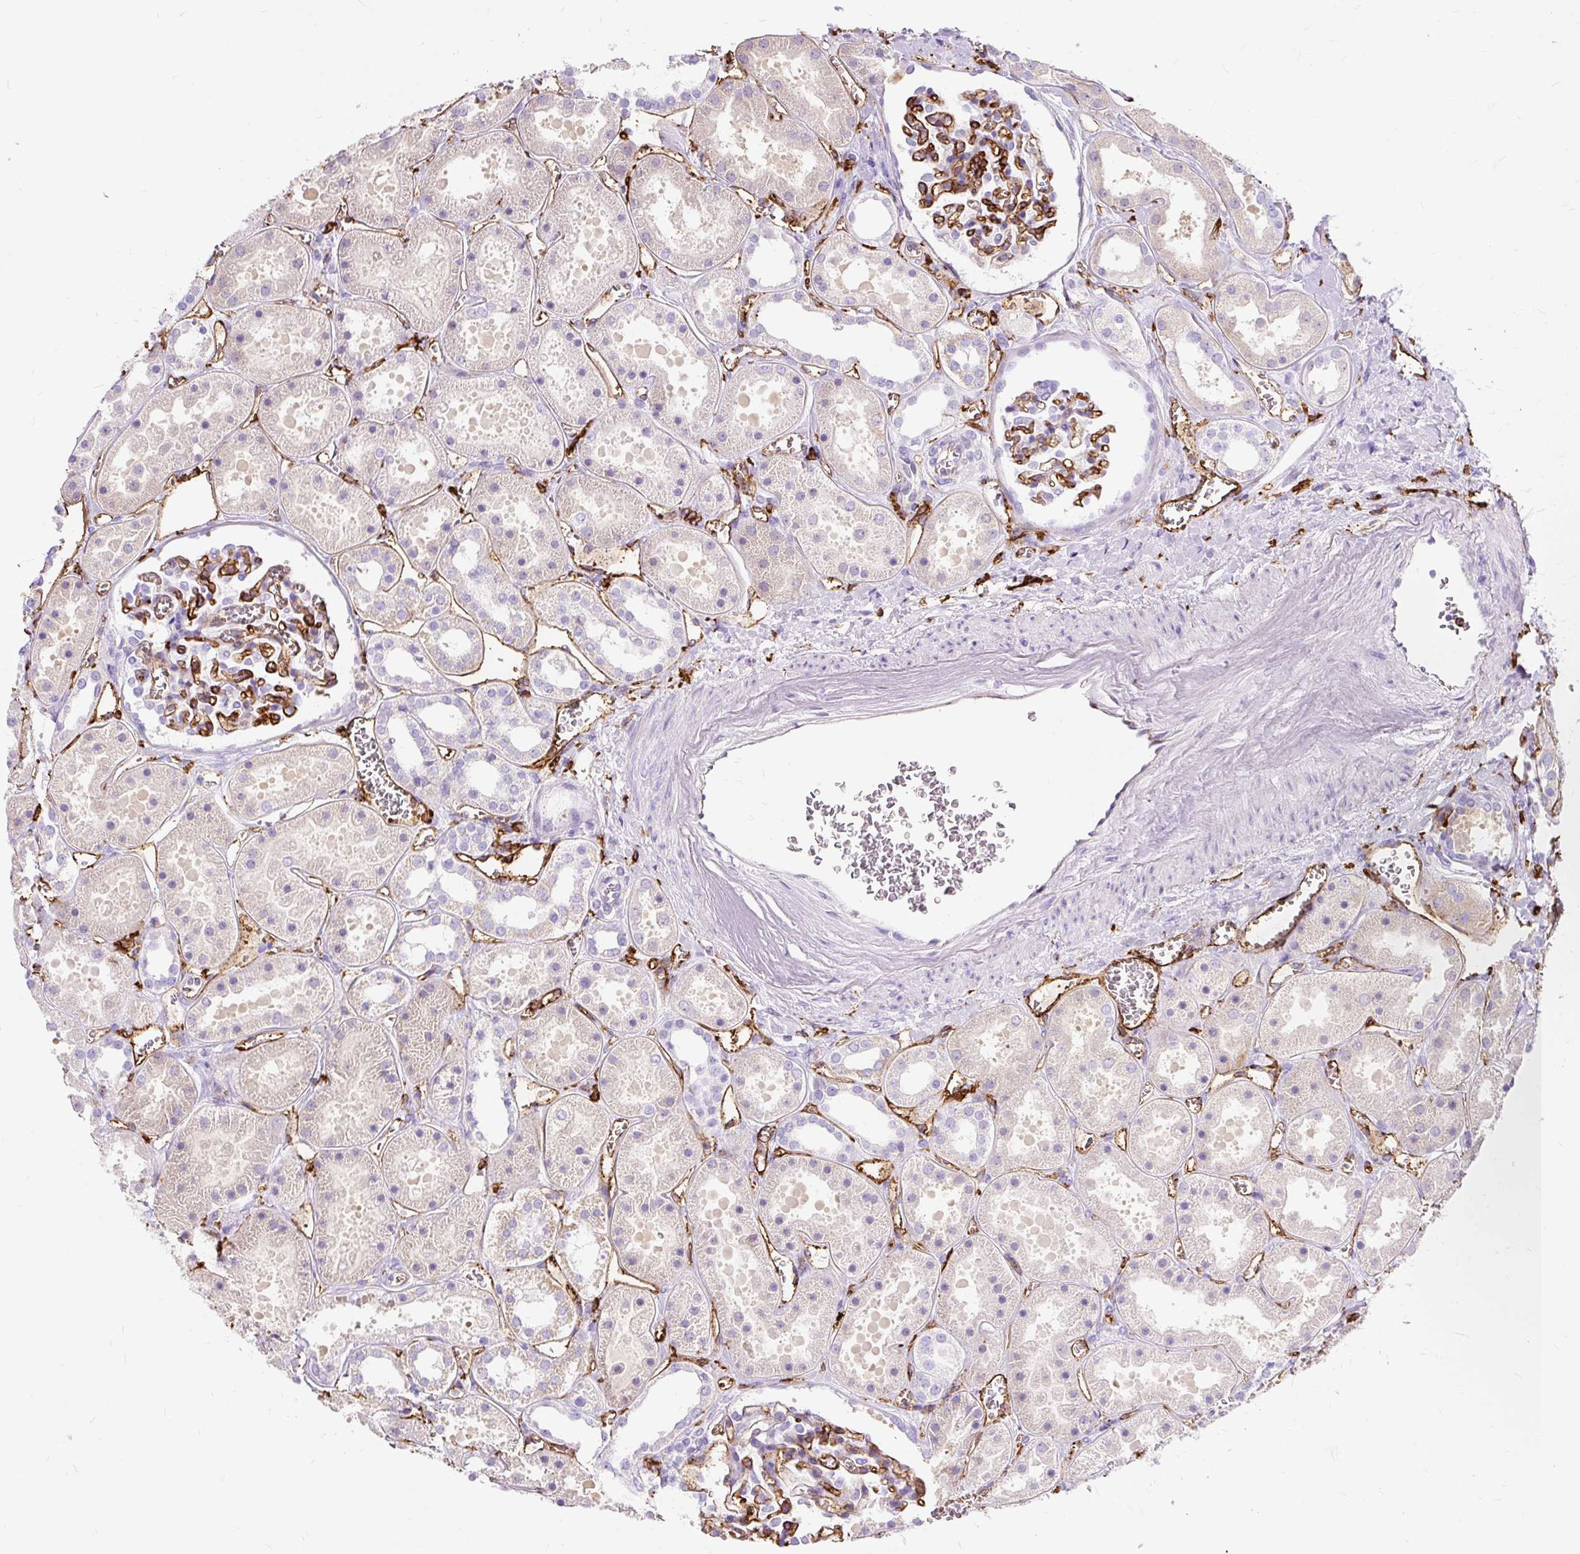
{"staining": {"intensity": "strong", "quantity": "25%-75%", "location": "cytoplasmic/membranous"}, "tissue": "kidney", "cell_type": "Cells in glomeruli", "image_type": "normal", "snomed": [{"axis": "morphology", "description": "Normal tissue, NOS"}, {"axis": "topography", "description": "Kidney"}], "caption": "IHC (DAB (3,3'-diaminobenzidine)) staining of unremarkable kidney shows strong cytoplasmic/membranous protein positivity in approximately 25%-75% of cells in glomeruli.", "gene": "HLA", "patient": {"sex": "female", "age": 41}}